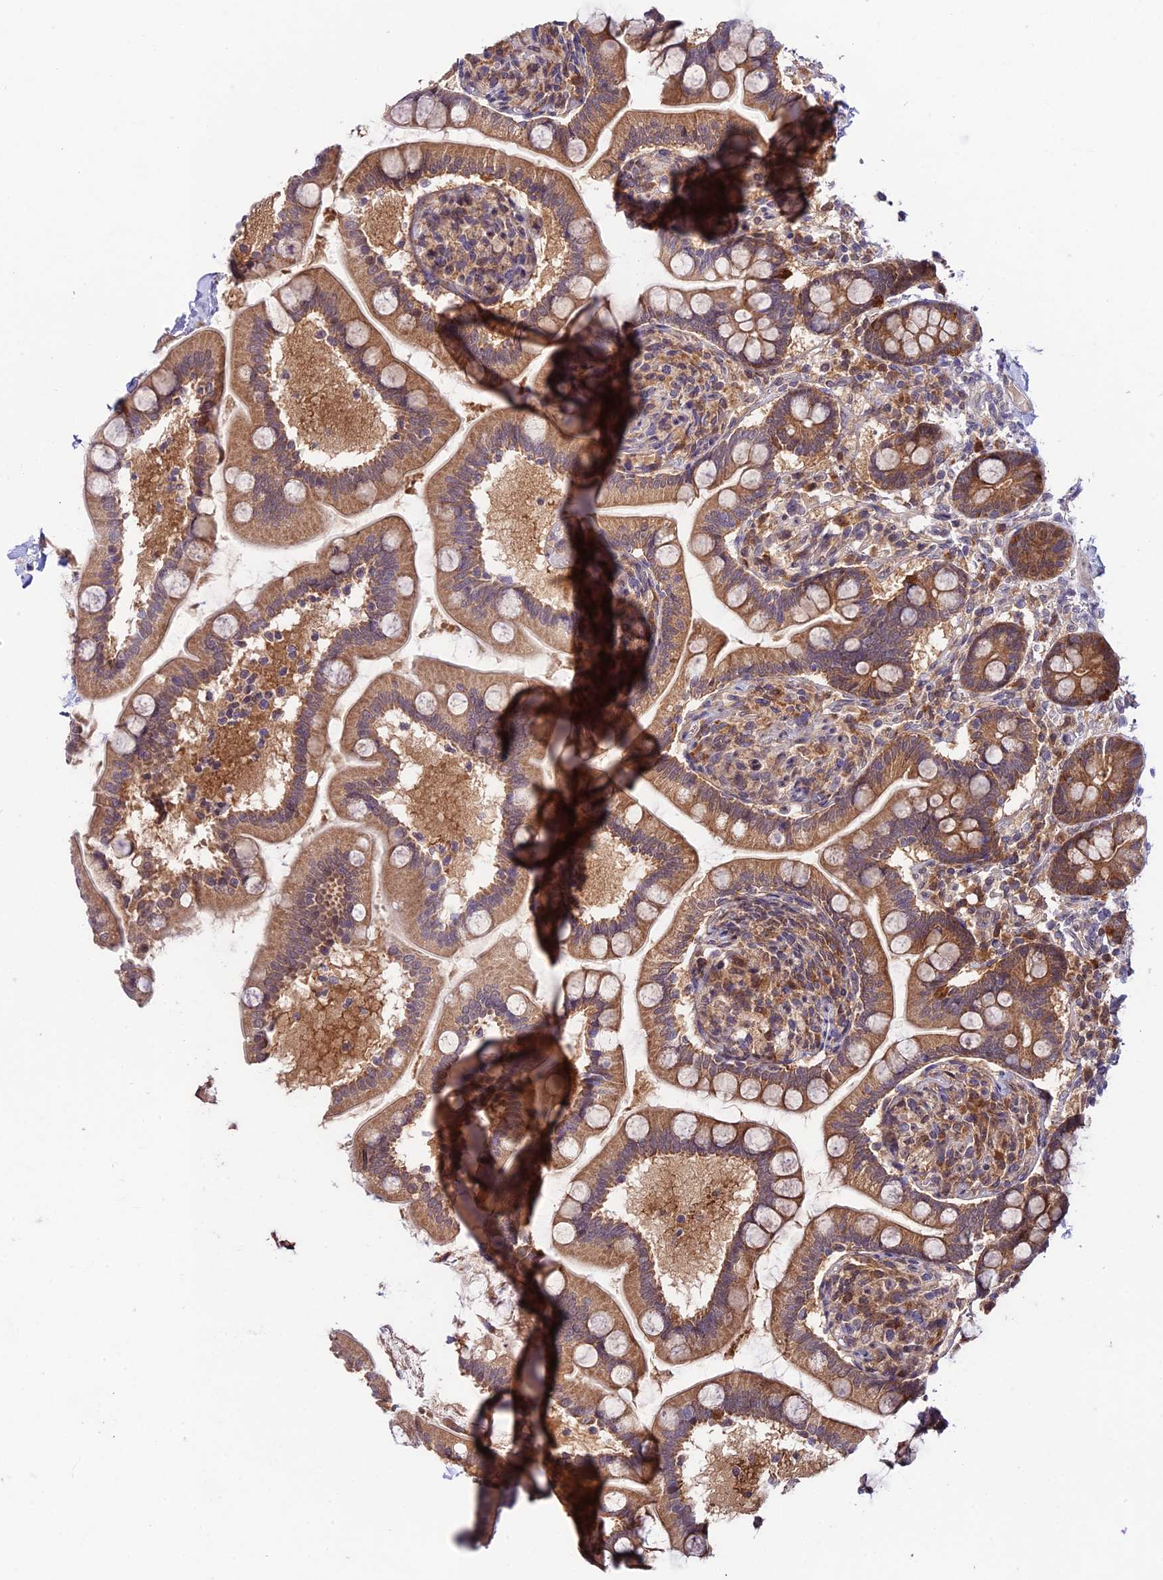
{"staining": {"intensity": "moderate", "quantity": ">75%", "location": "cytoplasmic/membranous"}, "tissue": "small intestine", "cell_type": "Glandular cells", "image_type": "normal", "snomed": [{"axis": "morphology", "description": "Normal tissue, NOS"}, {"axis": "topography", "description": "Small intestine"}], "caption": "Small intestine was stained to show a protein in brown. There is medium levels of moderate cytoplasmic/membranous staining in about >75% of glandular cells. The staining is performed using DAB (3,3'-diaminobenzidine) brown chromogen to label protein expression. The nuclei are counter-stained blue using hematoxylin.", "gene": "TRIM40", "patient": {"sex": "female", "age": 64}}